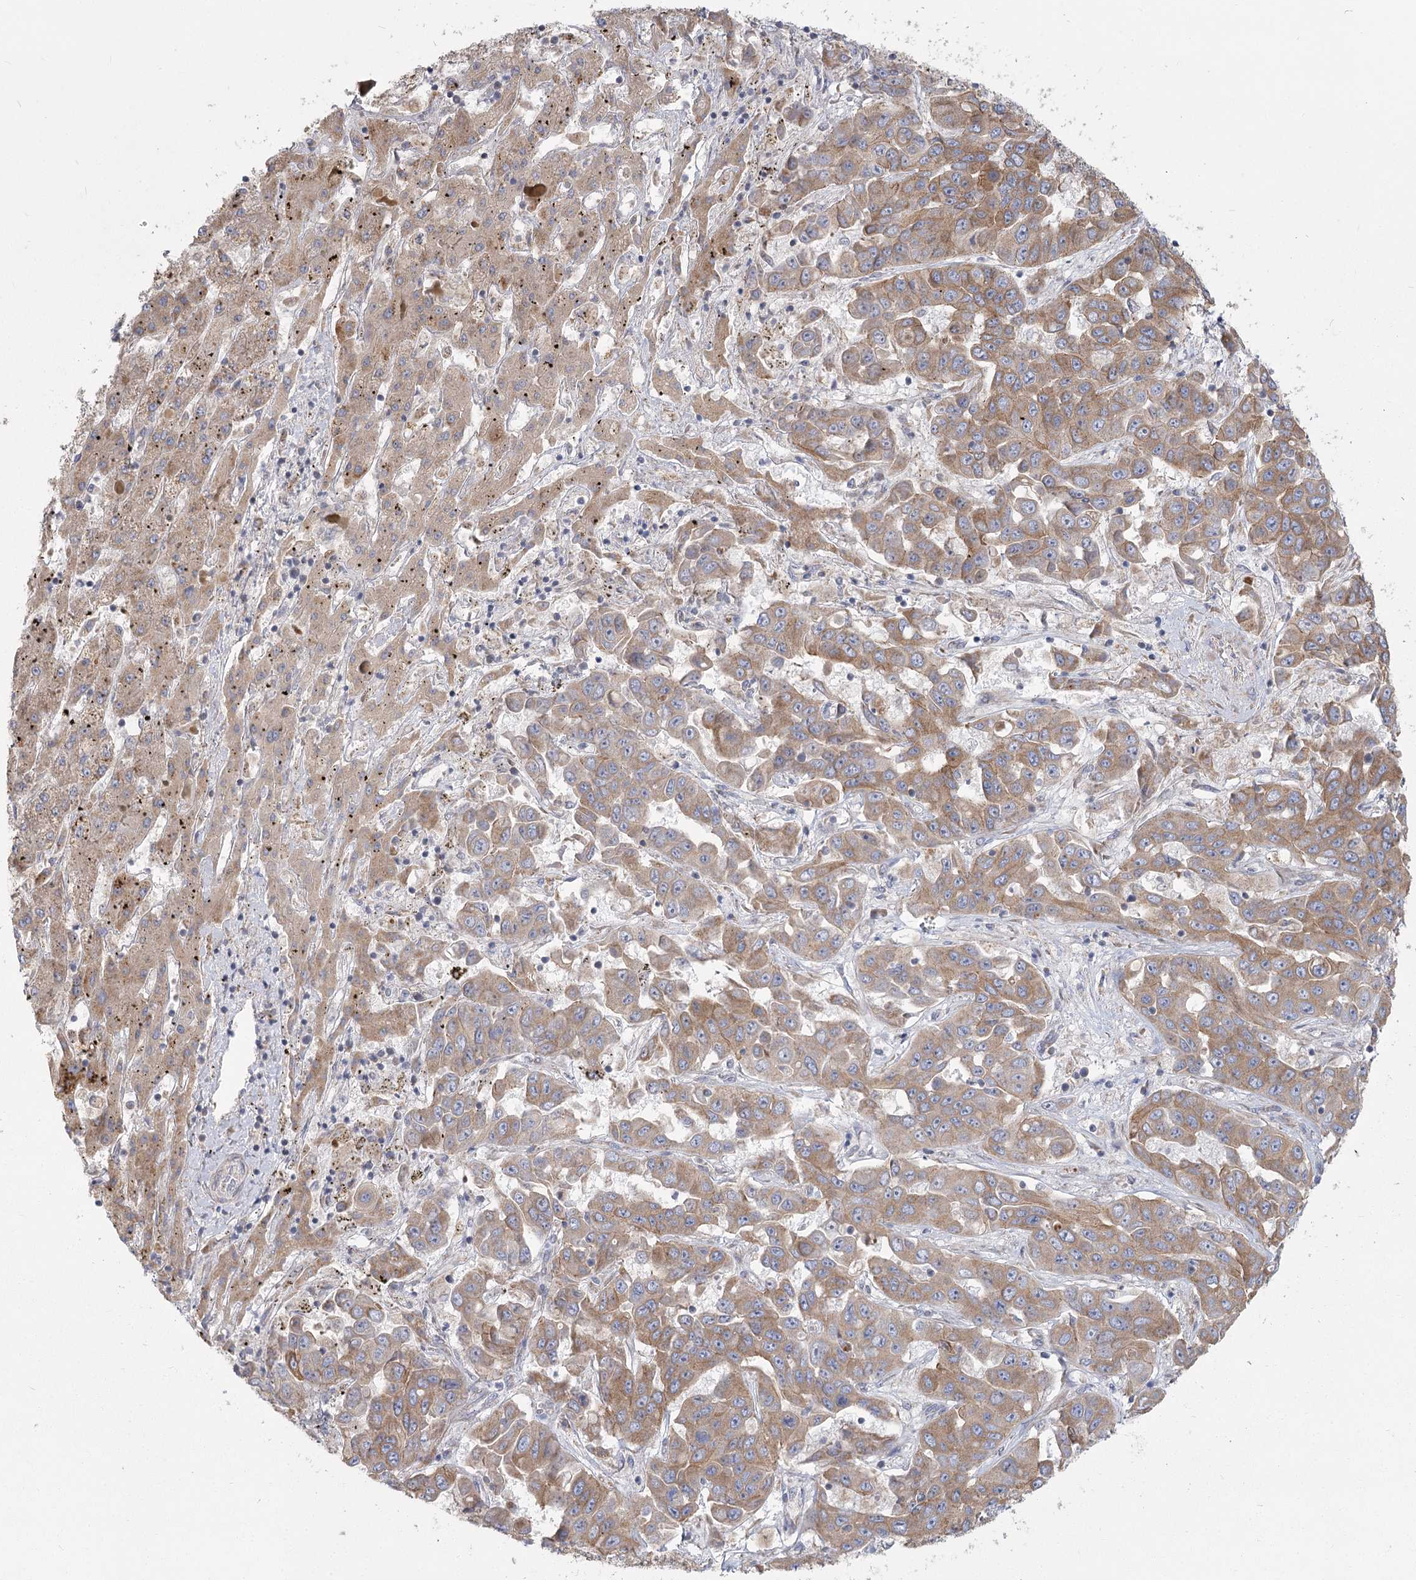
{"staining": {"intensity": "moderate", "quantity": ">75%", "location": "cytoplasmic/membranous"}, "tissue": "liver cancer", "cell_type": "Tumor cells", "image_type": "cancer", "snomed": [{"axis": "morphology", "description": "Cholangiocarcinoma"}, {"axis": "topography", "description": "Liver"}], "caption": "Protein expression analysis of liver cancer (cholangiocarcinoma) shows moderate cytoplasmic/membranous positivity in approximately >75% of tumor cells. Nuclei are stained in blue.", "gene": "CNTLN", "patient": {"sex": "female", "age": 52}}